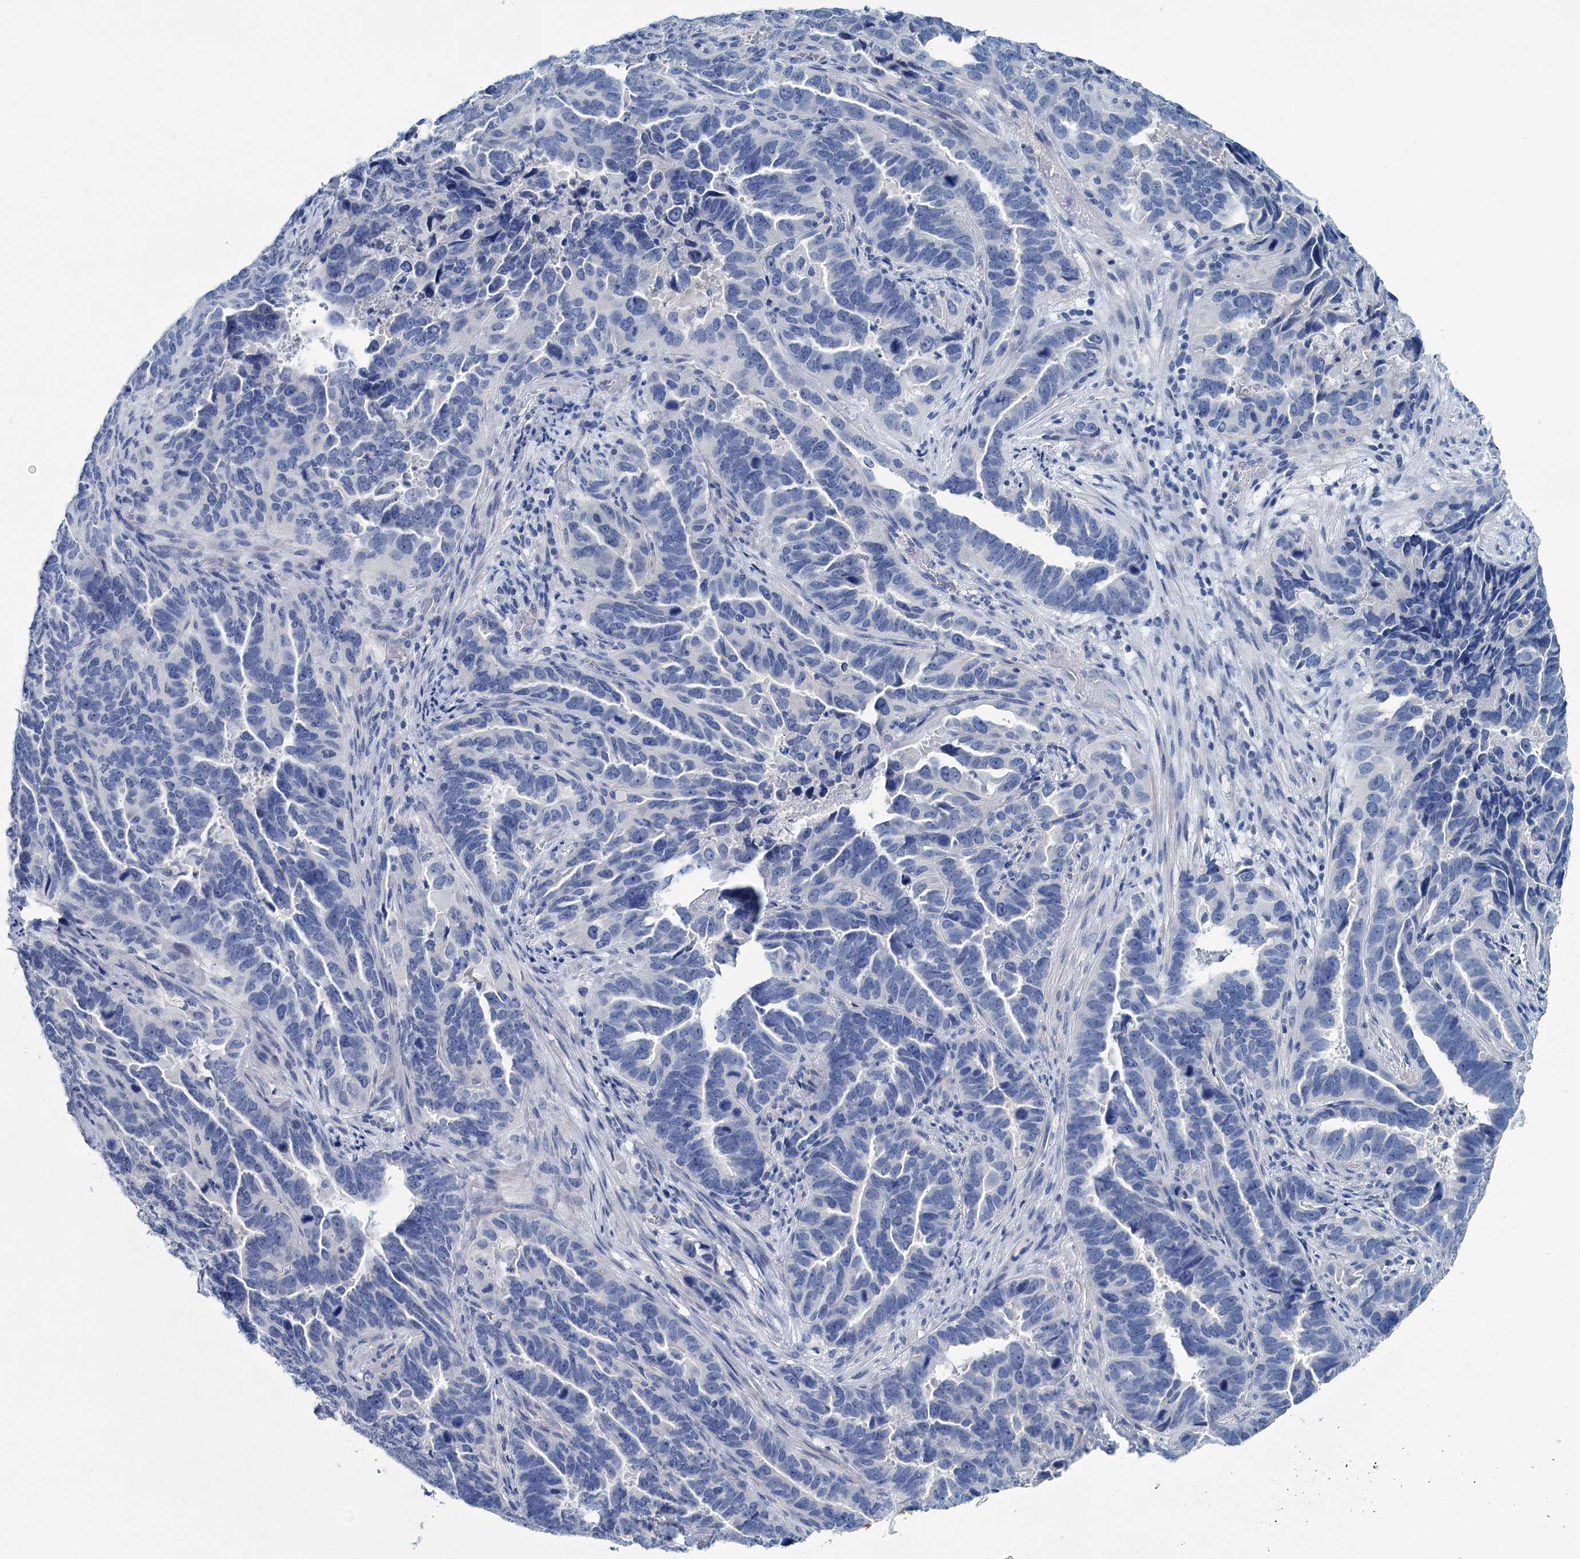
{"staining": {"intensity": "negative", "quantity": "none", "location": "none"}, "tissue": "endometrial cancer", "cell_type": "Tumor cells", "image_type": "cancer", "snomed": [{"axis": "morphology", "description": "Adenocarcinoma, NOS"}, {"axis": "topography", "description": "Endometrium"}], "caption": "Immunohistochemistry (IHC) photomicrograph of endometrial cancer stained for a protein (brown), which reveals no positivity in tumor cells.", "gene": "MYOZ3", "patient": {"sex": "female", "age": 65}}